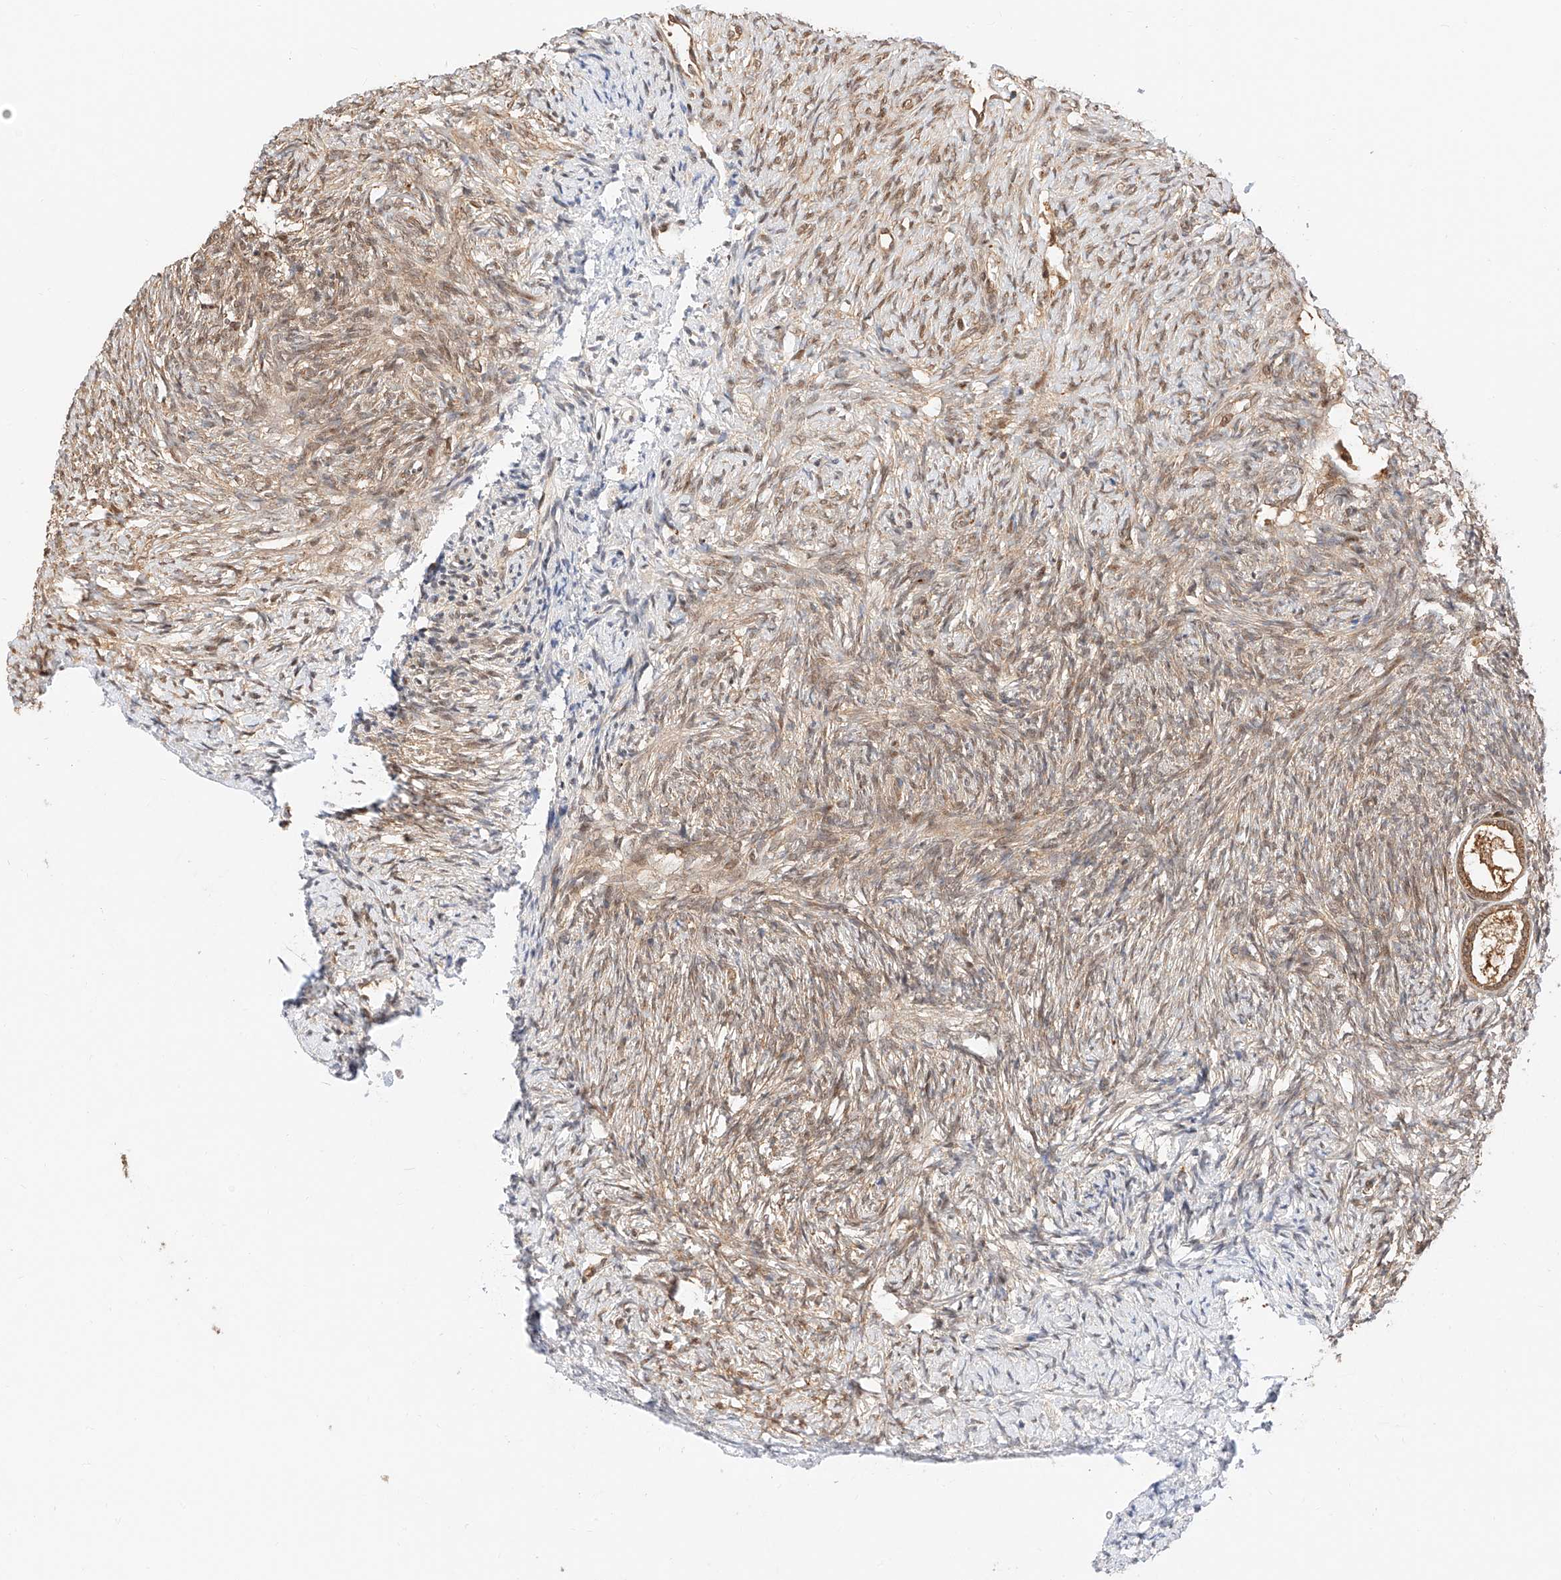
{"staining": {"intensity": "moderate", "quantity": ">75%", "location": "cytoplasmic/membranous"}, "tissue": "ovary", "cell_type": "Follicle cells", "image_type": "normal", "snomed": [{"axis": "morphology", "description": "Normal tissue, NOS"}, {"axis": "topography", "description": "Ovary"}], "caption": "Protein staining displays moderate cytoplasmic/membranous staining in approximately >75% of follicle cells in benign ovary.", "gene": "EIF4H", "patient": {"sex": "female", "age": 41}}